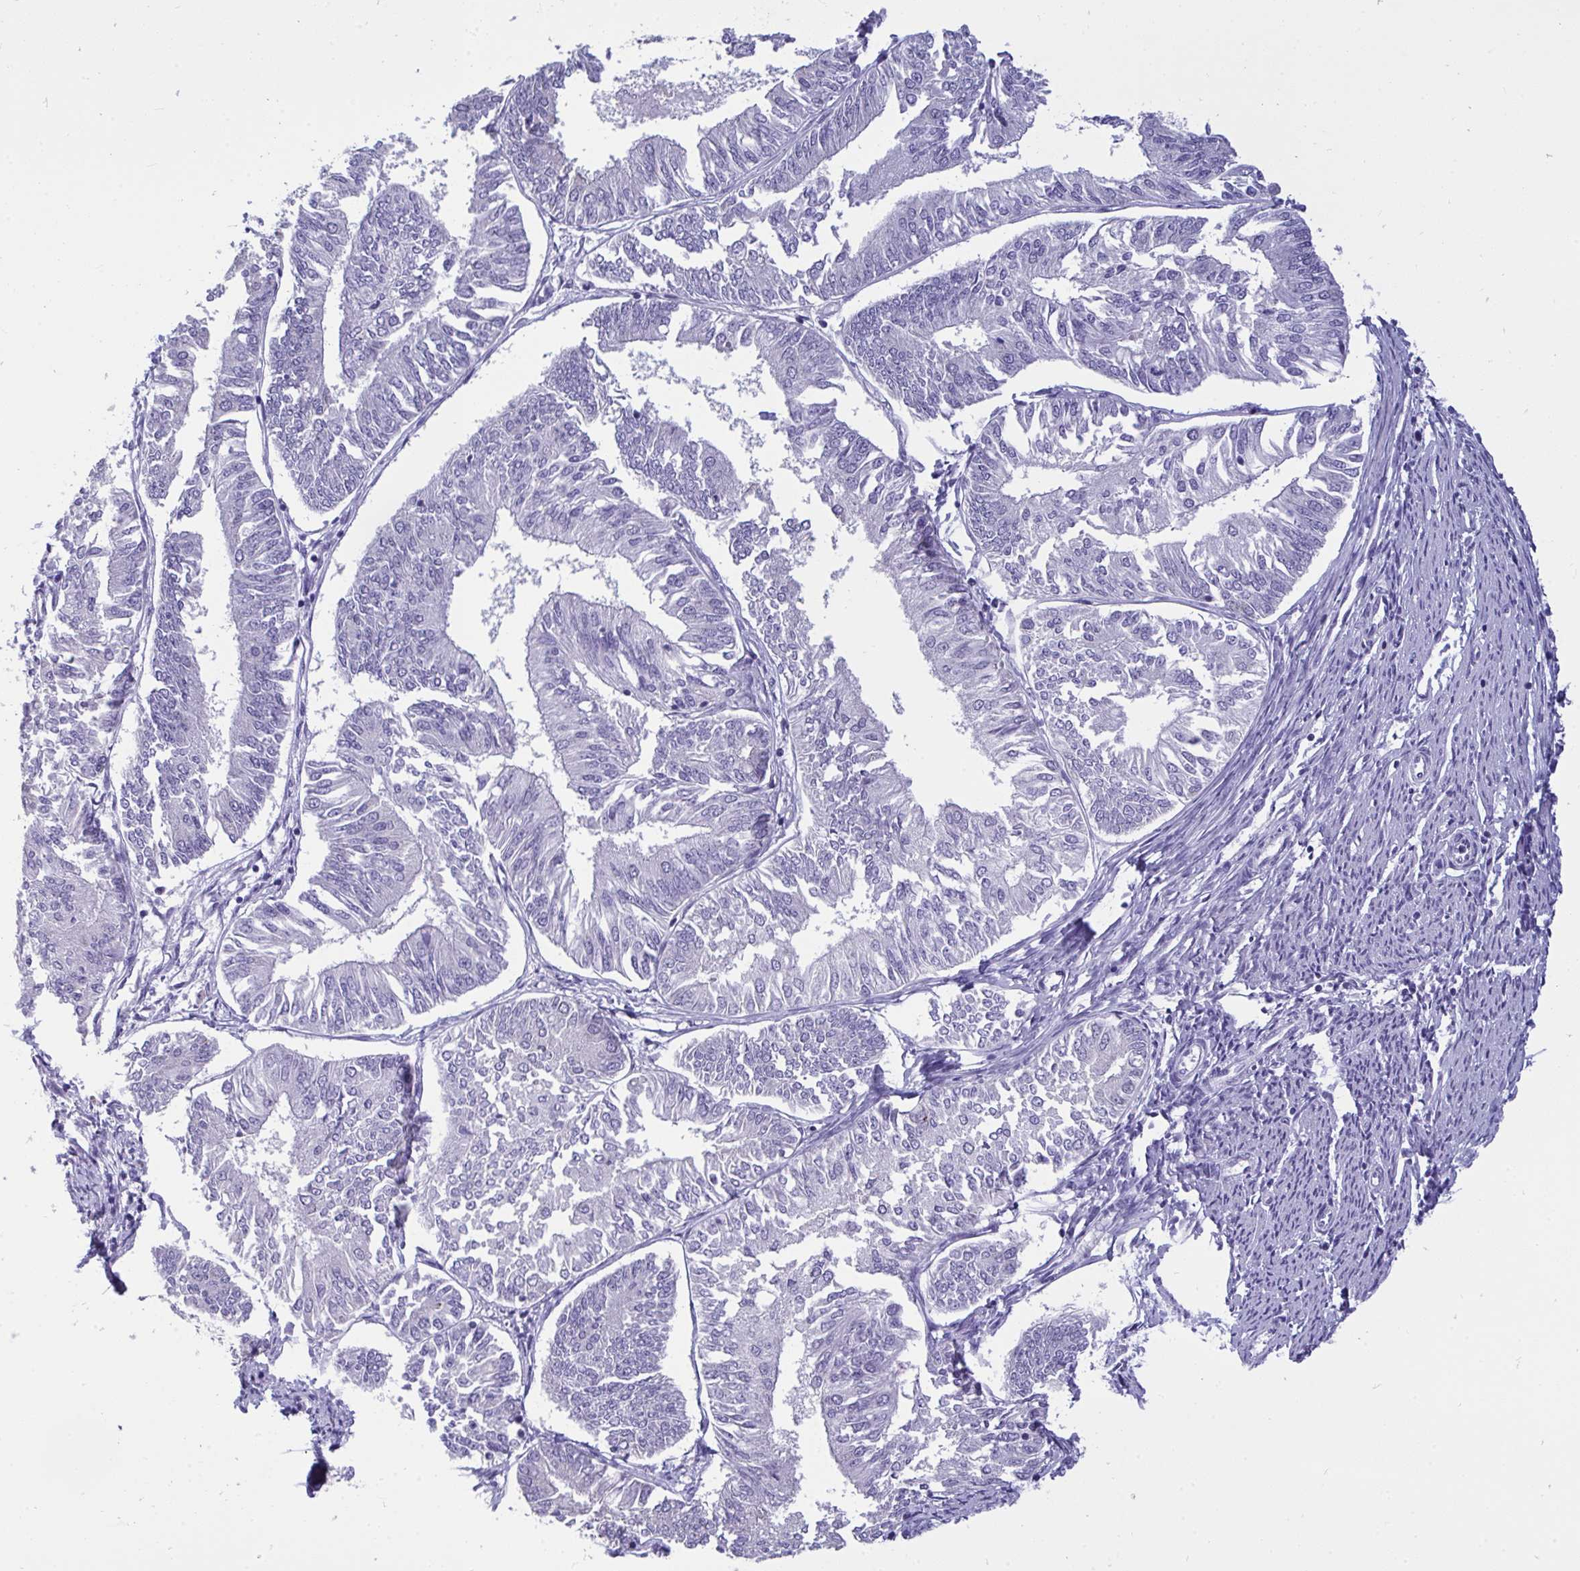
{"staining": {"intensity": "negative", "quantity": "none", "location": "none"}, "tissue": "endometrial cancer", "cell_type": "Tumor cells", "image_type": "cancer", "snomed": [{"axis": "morphology", "description": "Adenocarcinoma, NOS"}, {"axis": "topography", "description": "Endometrium"}], "caption": "Tumor cells show no significant protein positivity in endometrial adenocarcinoma.", "gene": "VGLL3", "patient": {"sex": "female", "age": 58}}